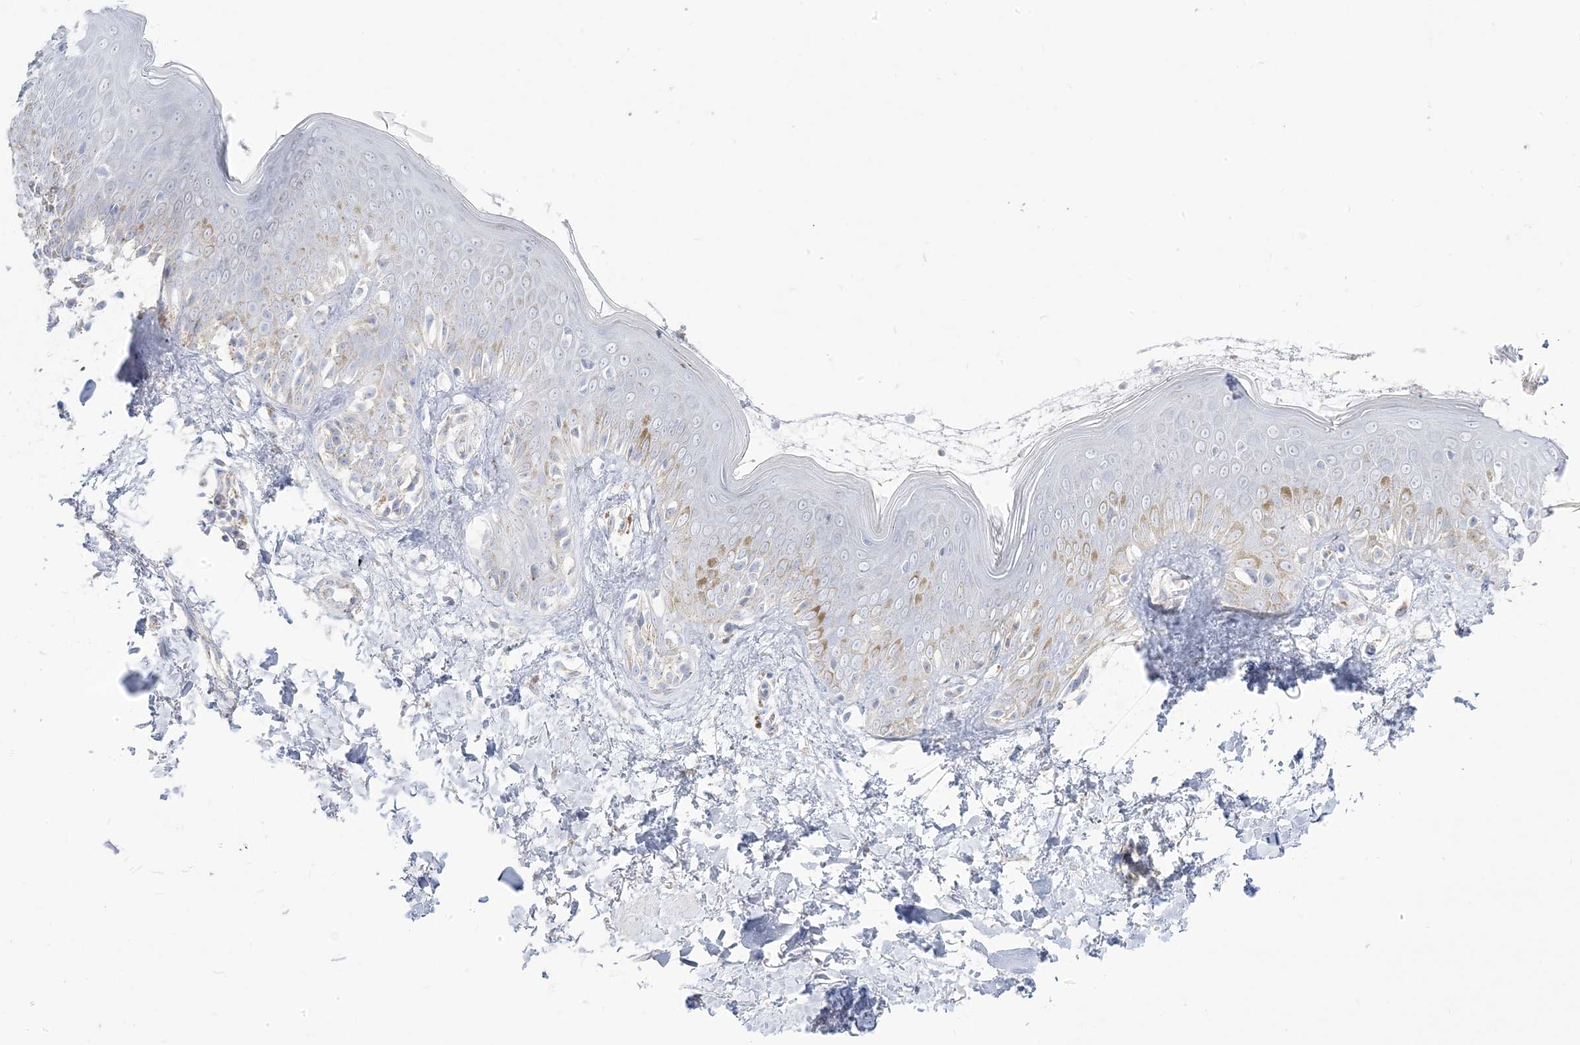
{"staining": {"intensity": "negative", "quantity": "none", "location": "none"}, "tissue": "skin", "cell_type": "Fibroblasts", "image_type": "normal", "snomed": [{"axis": "morphology", "description": "Normal tissue, NOS"}, {"axis": "topography", "description": "Skin"}], "caption": "Immunohistochemical staining of normal human skin demonstrates no significant positivity in fibroblasts. (IHC, brightfield microscopy, high magnification).", "gene": "PCCB", "patient": {"sex": "male", "age": 37}}